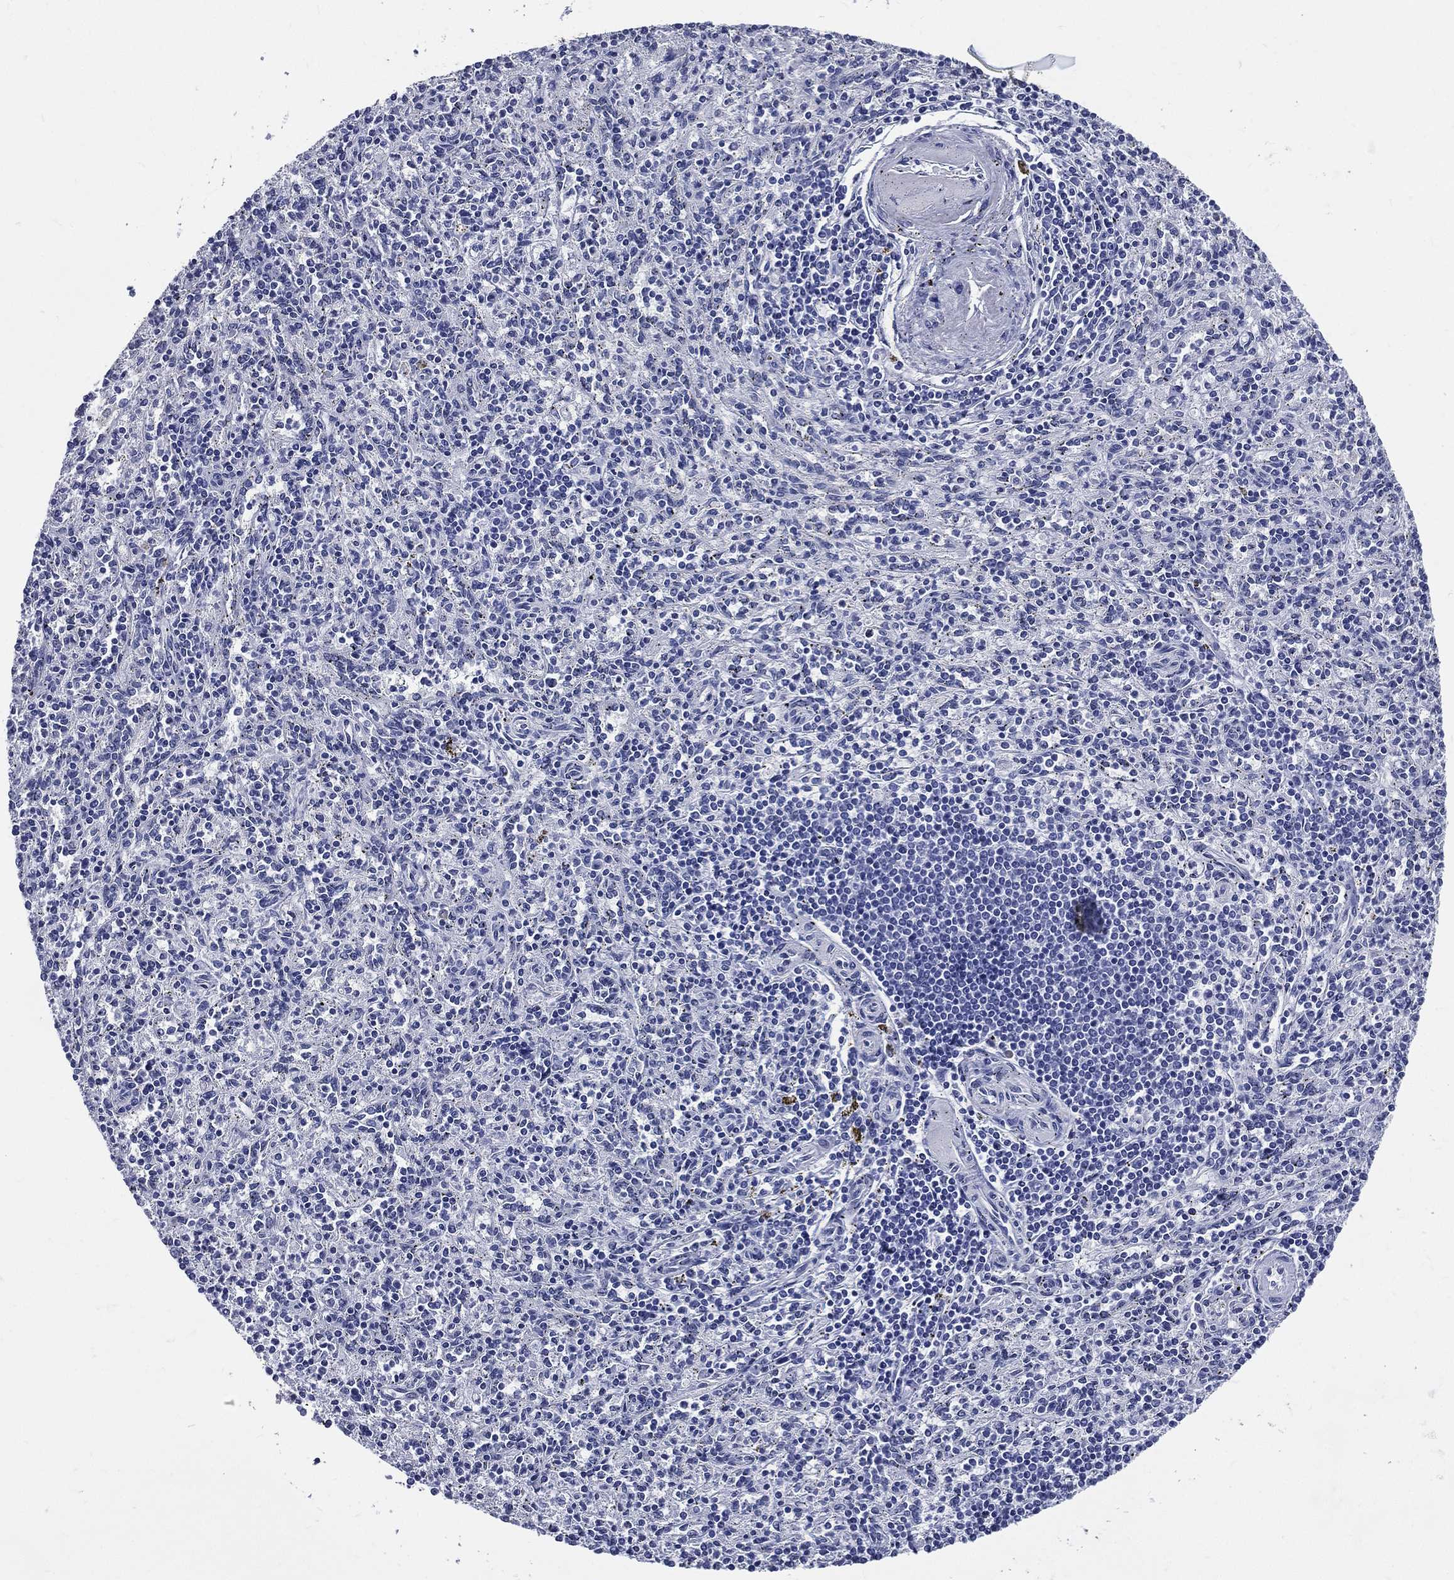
{"staining": {"intensity": "negative", "quantity": "none", "location": "none"}, "tissue": "spleen", "cell_type": "Cells in red pulp", "image_type": "normal", "snomed": [{"axis": "morphology", "description": "Normal tissue, NOS"}, {"axis": "topography", "description": "Spleen"}], "caption": "This is a micrograph of immunohistochemistry staining of unremarkable spleen, which shows no expression in cells in red pulp. (Stains: DAB immunohistochemistry with hematoxylin counter stain, Microscopy: brightfield microscopy at high magnification).", "gene": "DPYS", "patient": {"sex": "male", "age": 69}}